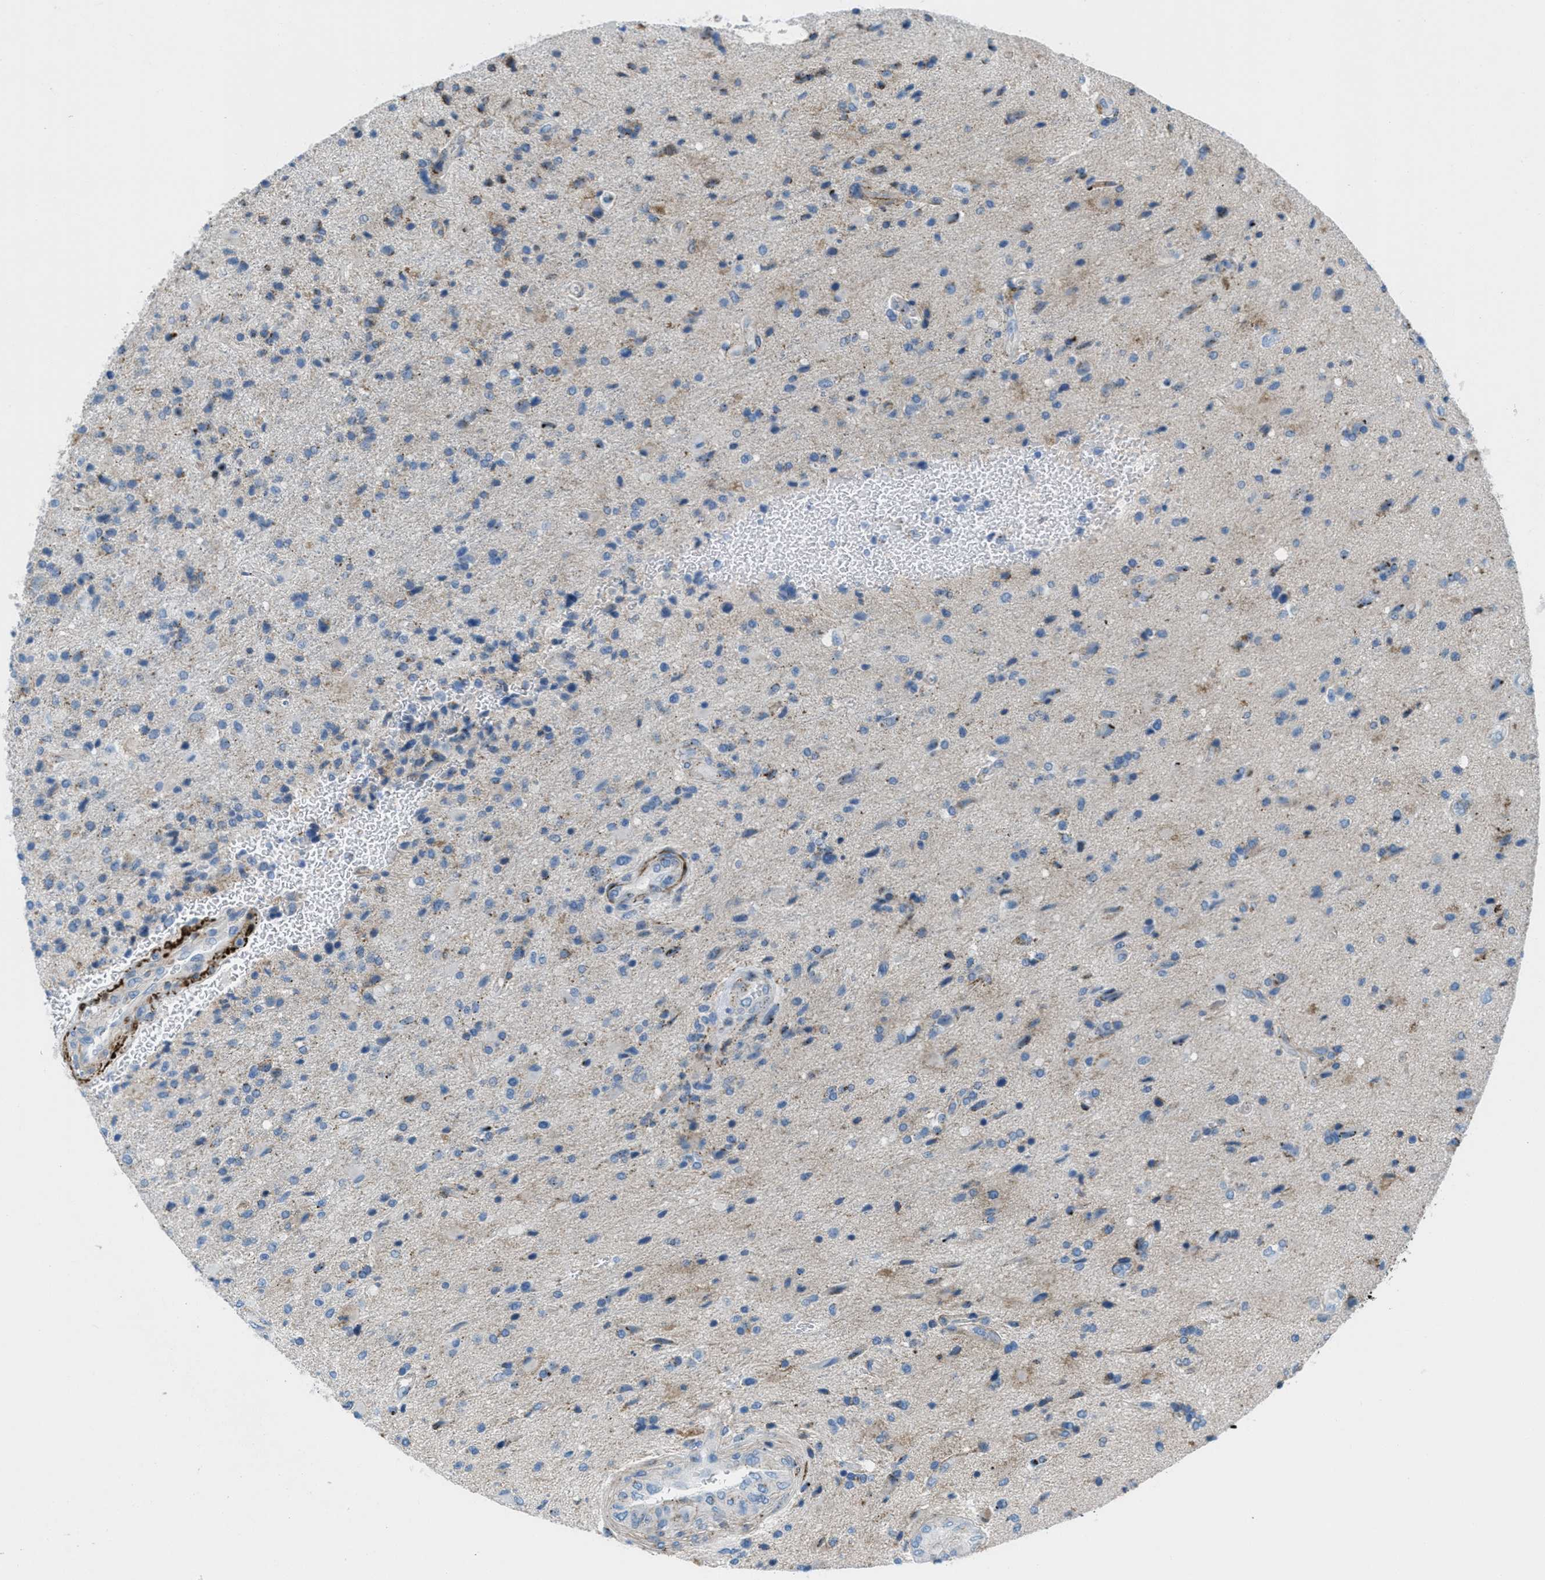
{"staining": {"intensity": "weak", "quantity": "<25%", "location": "cytoplasmic/membranous"}, "tissue": "glioma", "cell_type": "Tumor cells", "image_type": "cancer", "snomed": [{"axis": "morphology", "description": "Glioma, malignant, High grade"}, {"axis": "topography", "description": "Brain"}], "caption": "An image of human malignant glioma (high-grade) is negative for staining in tumor cells.", "gene": "MFSD13A", "patient": {"sex": "male", "age": 72}}